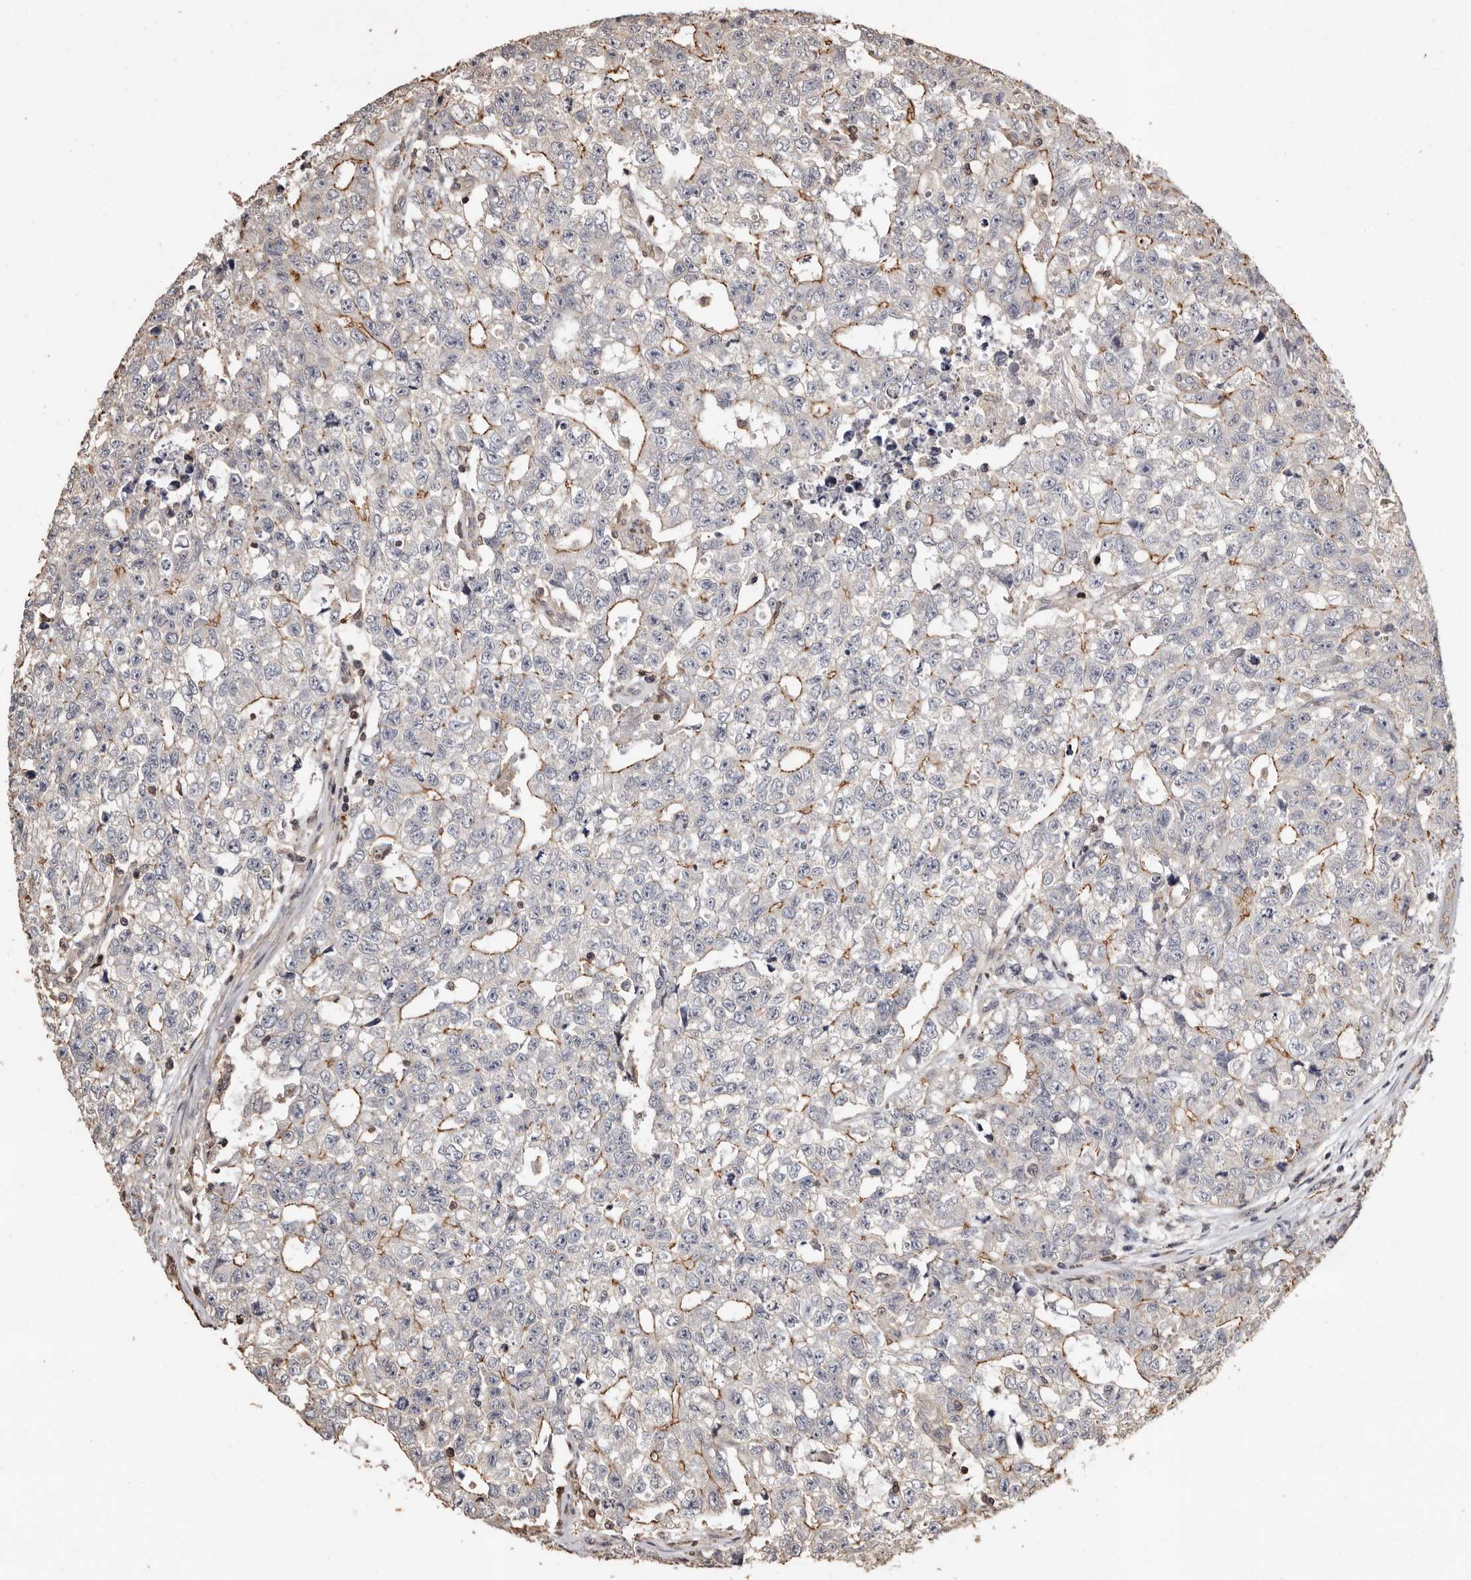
{"staining": {"intensity": "moderate", "quantity": "<25%", "location": "cytoplasmic/membranous"}, "tissue": "testis cancer", "cell_type": "Tumor cells", "image_type": "cancer", "snomed": [{"axis": "morphology", "description": "Carcinoma, Embryonal, NOS"}, {"axis": "topography", "description": "Testis"}], "caption": "Testis cancer tissue exhibits moderate cytoplasmic/membranous staining in approximately <25% of tumor cells, visualized by immunohistochemistry.", "gene": "GSK3A", "patient": {"sex": "male", "age": 28}}